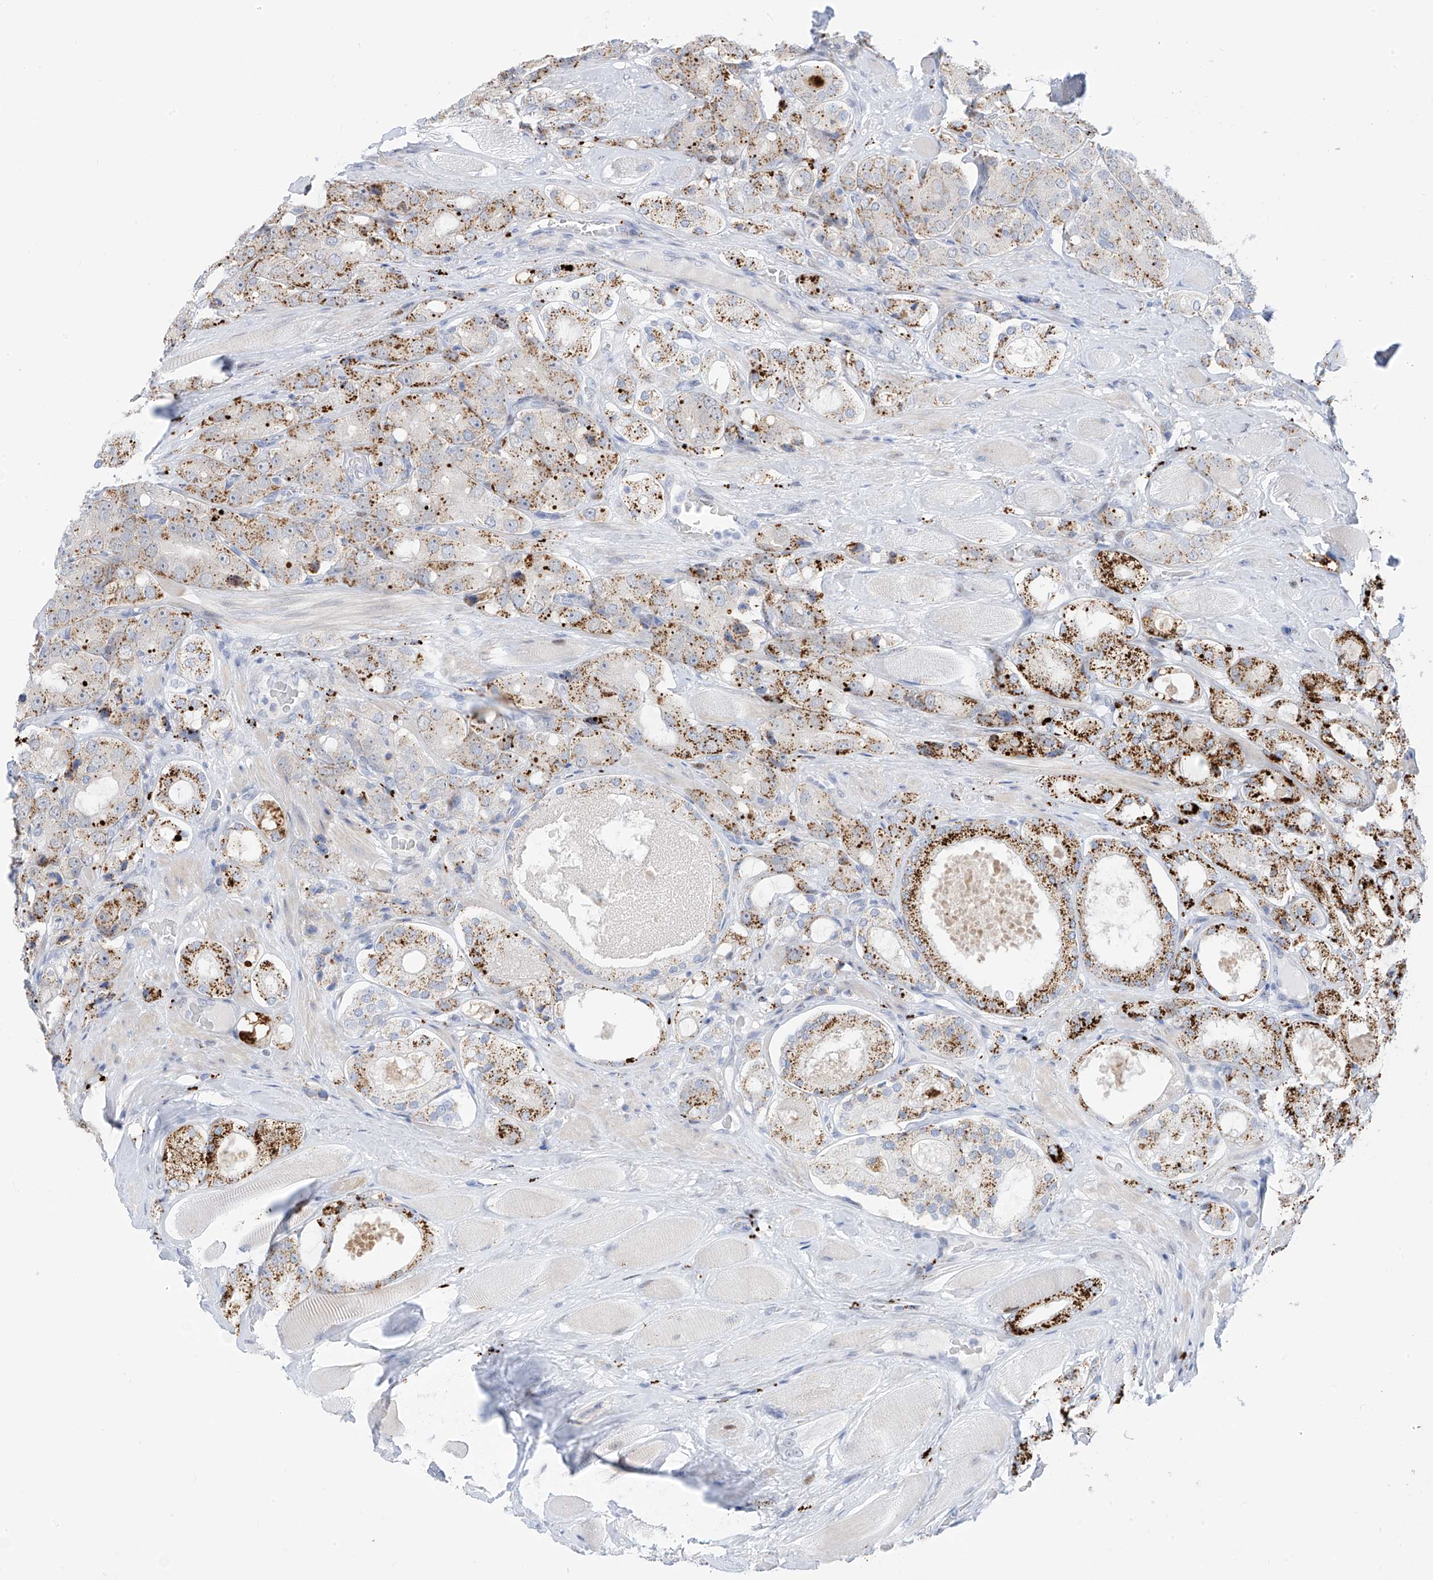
{"staining": {"intensity": "moderate", "quantity": "25%-75%", "location": "cytoplasmic/membranous"}, "tissue": "prostate cancer", "cell_type": "Tumor cells", "image_type": "cancer", "snomed": [{"axis": "morphology", "description": "Adenocarcinoma, High grade"}, {"axis": "topography", "description": "Prostate"}], "caption": "Prostate cancer was stained to show a protein in brown. There is medium levels of moderate cytoplasmic/membranous expression in approximately 25%-75% of tumor cells.", "gene": "PSPH", "patient": {"sex": "male", "age": 65}}